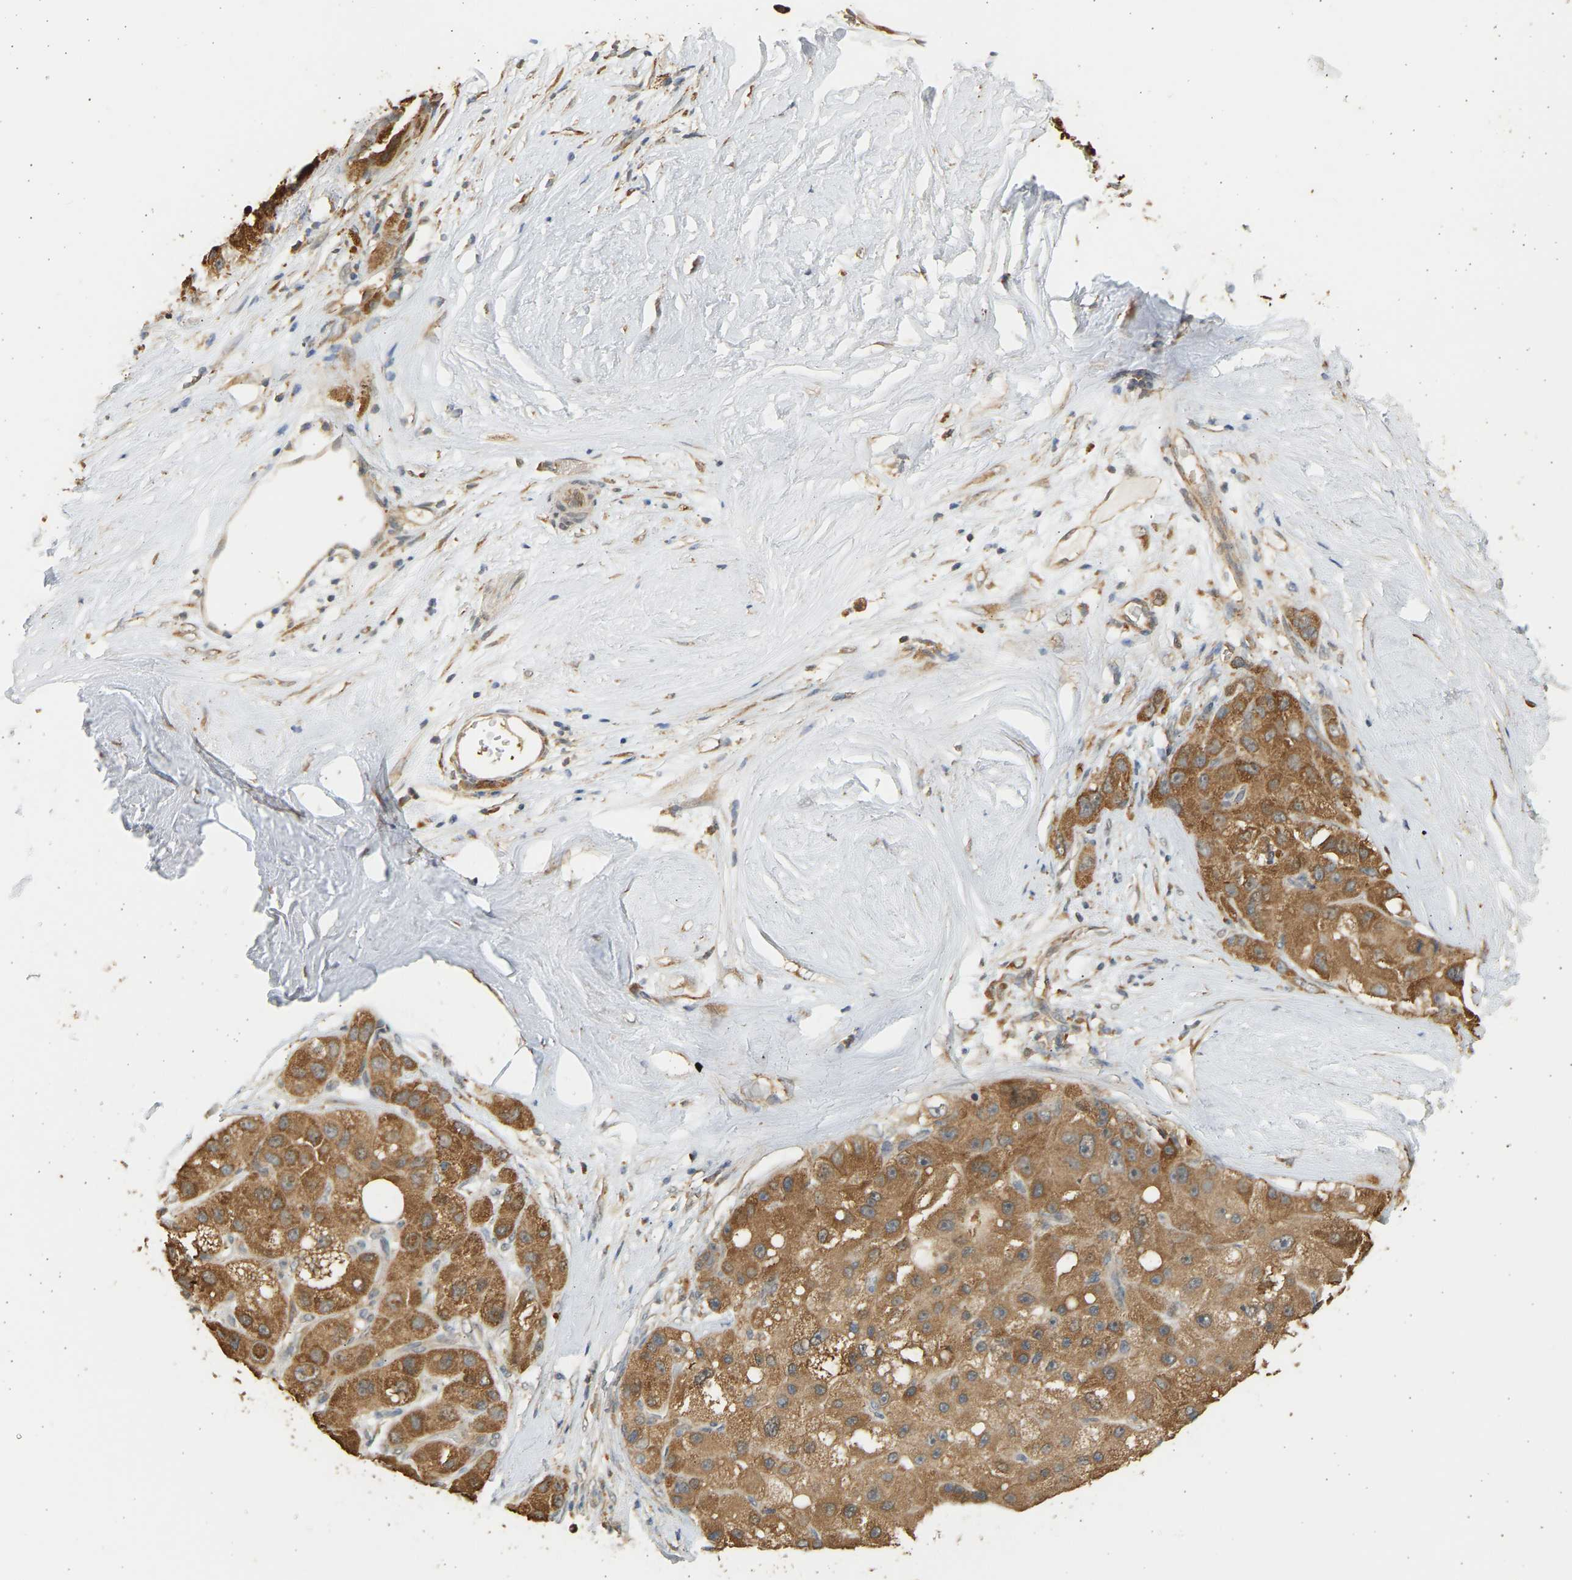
{"staining": {"intensity": "moderate", "quantity": ">75%", "location": "cytoplasmic/membranous"}, "tissue": "liver cancer", "cell_type": "Tumor cells", "image_type": "cancer", "snomed": [{"axis": "morphology", "description": "Carcinoma, Hepatocellular, NOS"}, {"axis": "topography", "description": "Liver"}], "caption": "This image displays IHC staining of liver hepatocellular carcinoma, with medium moderate cytoplasmic/membranous staining in approximately >75% of tumor cells.", "gene": "B4GALT6", "patient": {"sex": "male", "age": 80}}